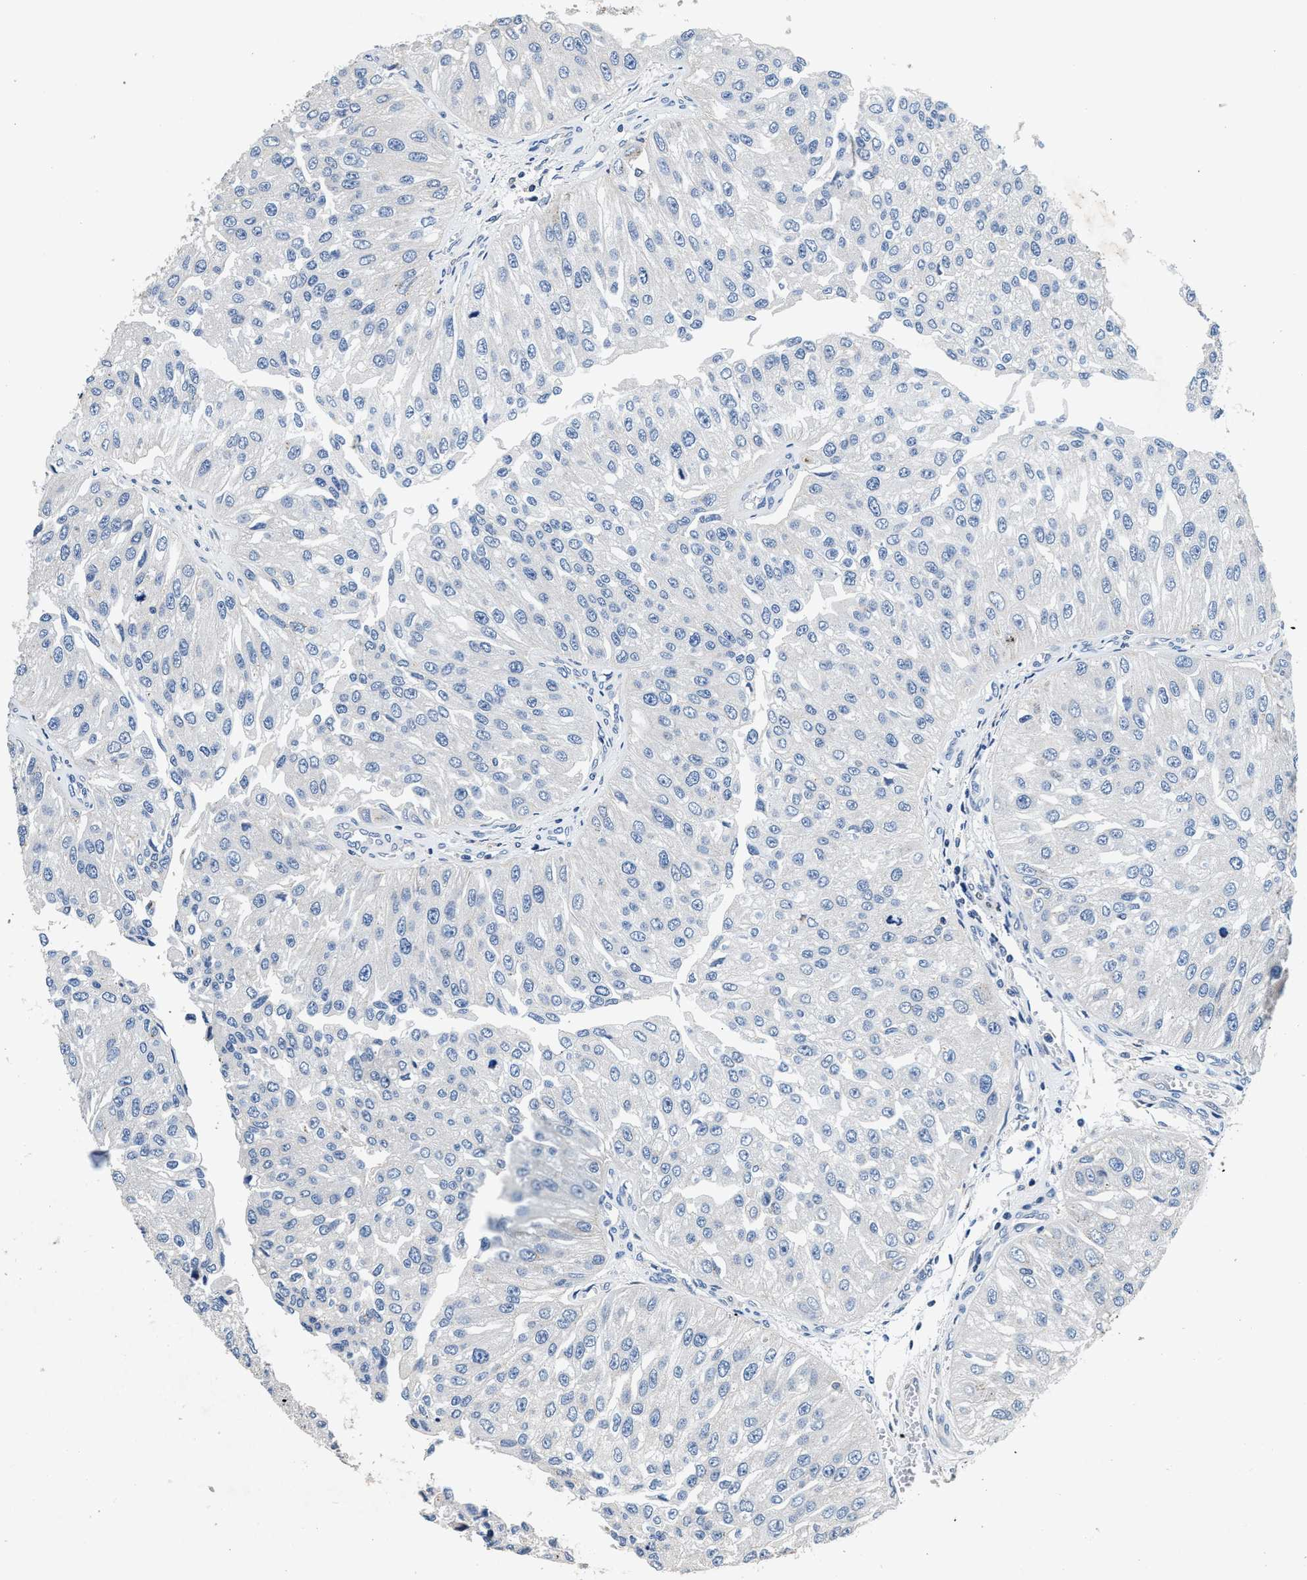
{"staining": {"intensity": "negative", "quantity": "none", "location": "none"}, "tissue": "urothelial cancer", "cell_type": "Tumor cells", "image_type": "cancer", "snomed": [{"axis": "morphology", "description": "Urothelial carcinoma, High grade"}, {"axis": "topography", "description": "Kidney"}, {"axis": "topography", "description": "Urinary bladder"}], "caption": "High-grade urothelial carcinoma was stained to show a protein in brown. There is no significant staining in tumor cells. (DAB IHC, high magnification).", "gene": "ANKIB1", "patient": {"sex": "male", "age": 77}}